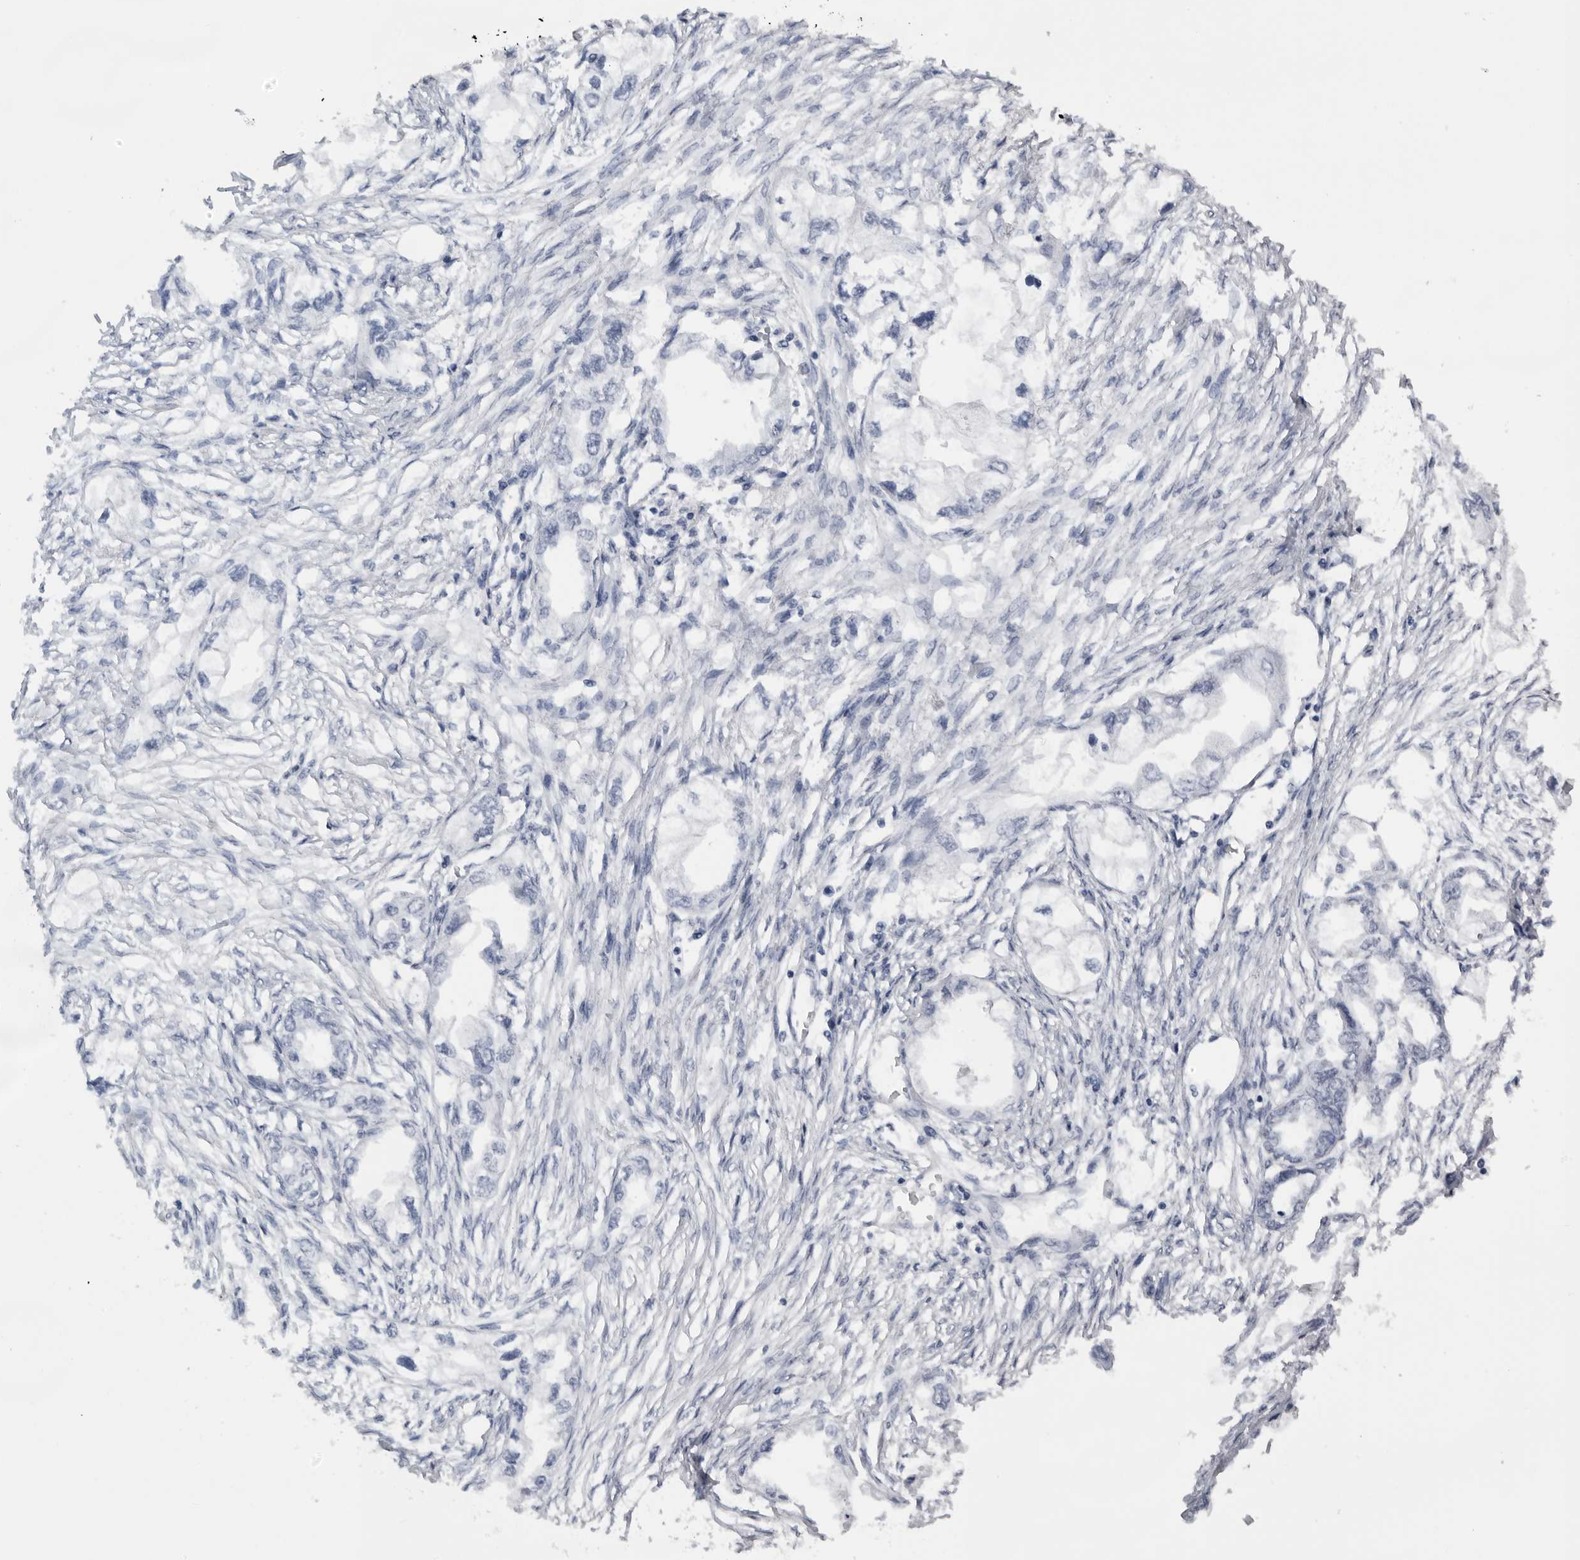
{"staining": {"intensity": "negative", "quantity": "none", "location": "none"}, "tissue": "endometrial cancer", "cell_type": "Tumor cells", "image_type": "cancer", "snomed": [{"axis": "morphology", "description": "Adenocarcinoma, NOS"}, {"axis": "morphology", "description": "Adenocarcinoma, metastatic, NOS"}, {"axis": "topography", "description": "Adipose tissue"}, {"axis": "topography", "description": "Endometrium"}], "caption": "Immunohistochemistry photomicrograph of neoplastic tissue: human endometrial cancer (adenocarcinoma) stained with DAB (3,3'-diaminobenzidine) displays no significant protein expression in tumor cells.", "gene": "DHX9", "patient": {"sex": "female", "age": 67}}